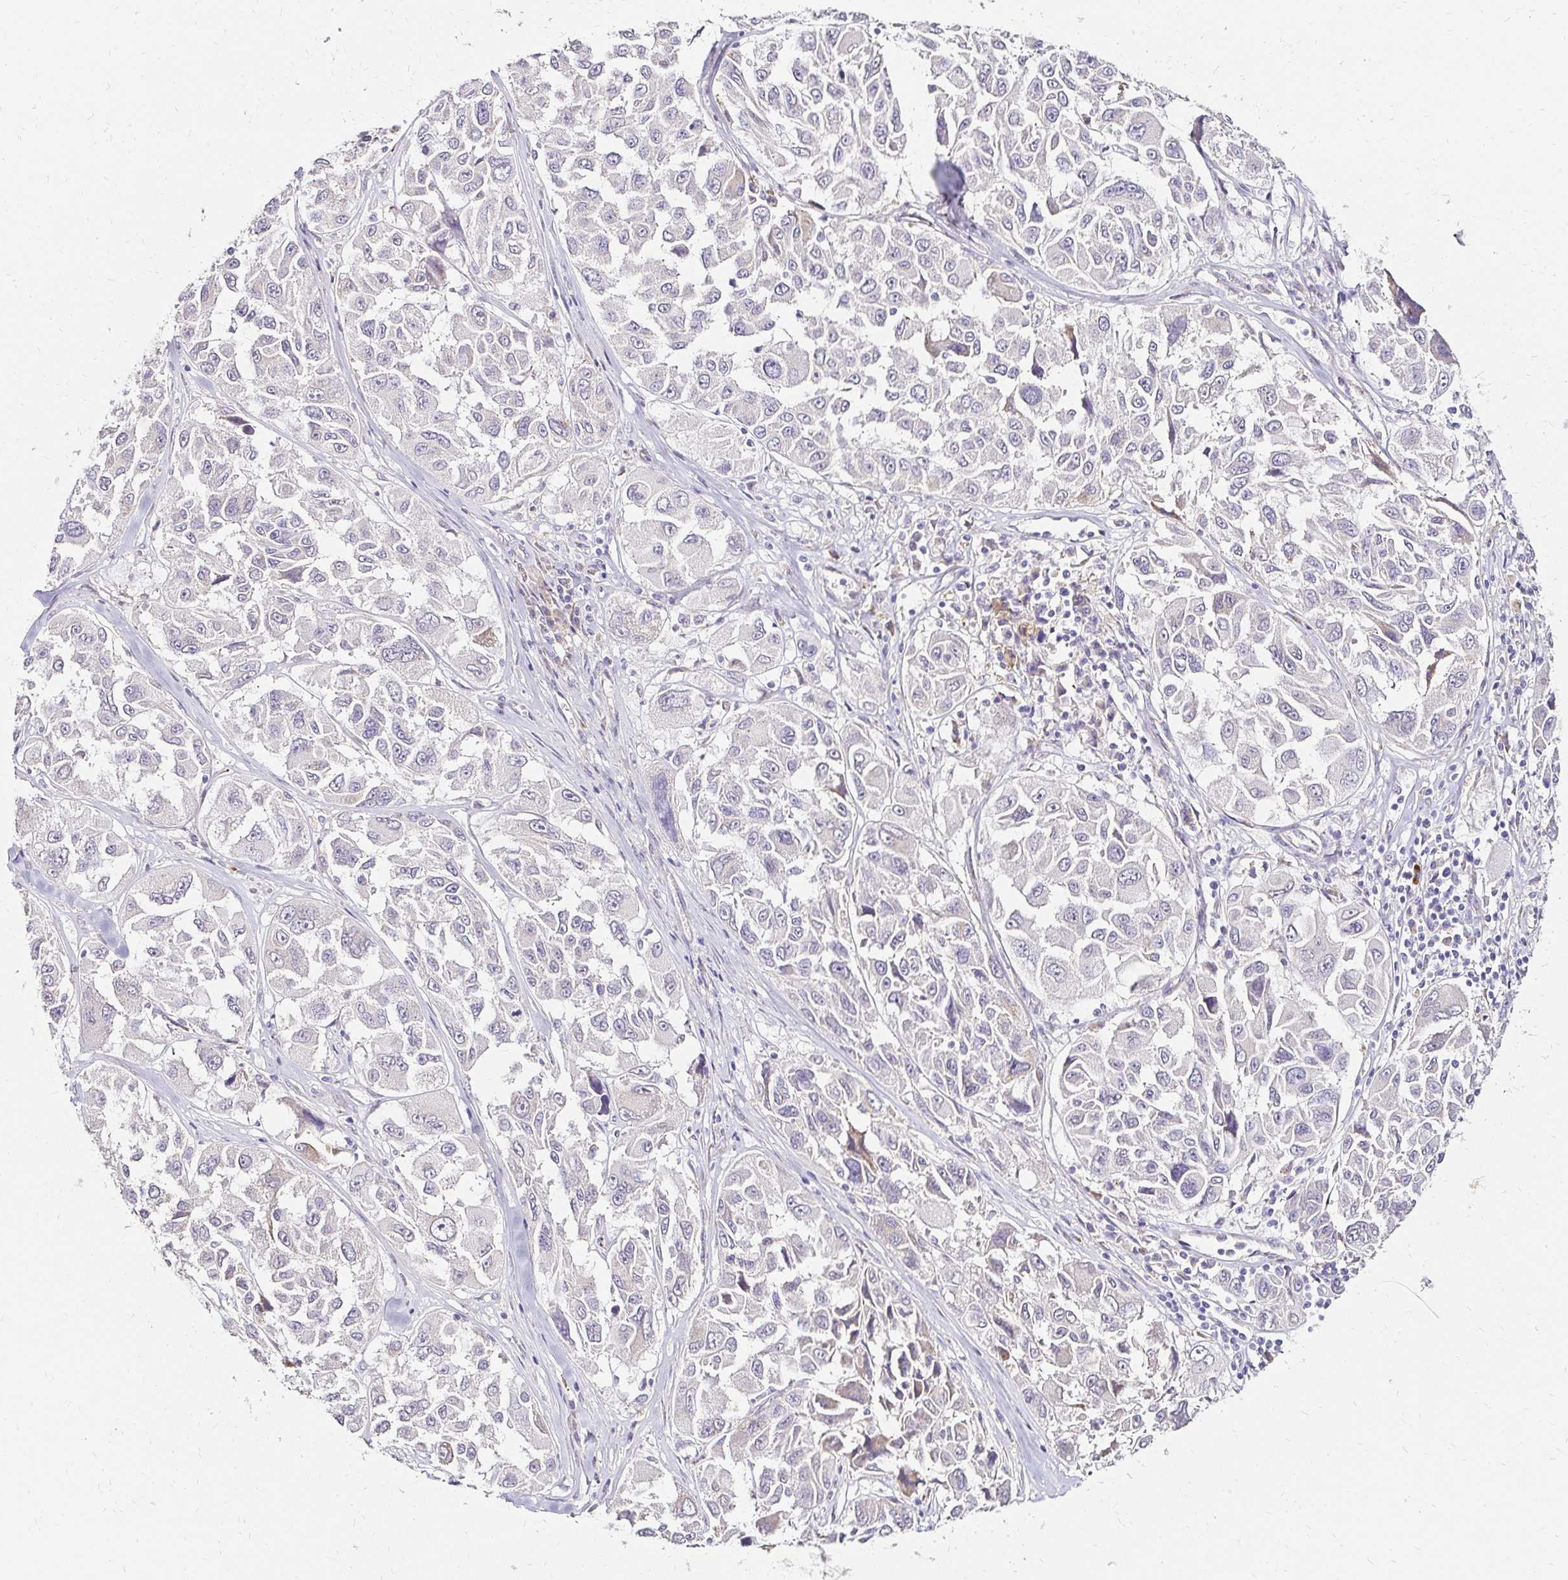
{"staining": {"intensity": "negative", "quantity": "none", "location": "none"}, "tissue": "melanoma", "cell_type": "Tumor cells", "image_type": "cancer", "snomed": [{"axis": "morphology", "description": "Malignant melanoma, NOS"}, {"axis": "topography", "description": "Skin"}], "caption": "An IHC image of melanoma is shown. There is no staining in tumor cells of melanoma.", "gene": "PRIMA1", "patient": {"sex": "female", "age": 66}}